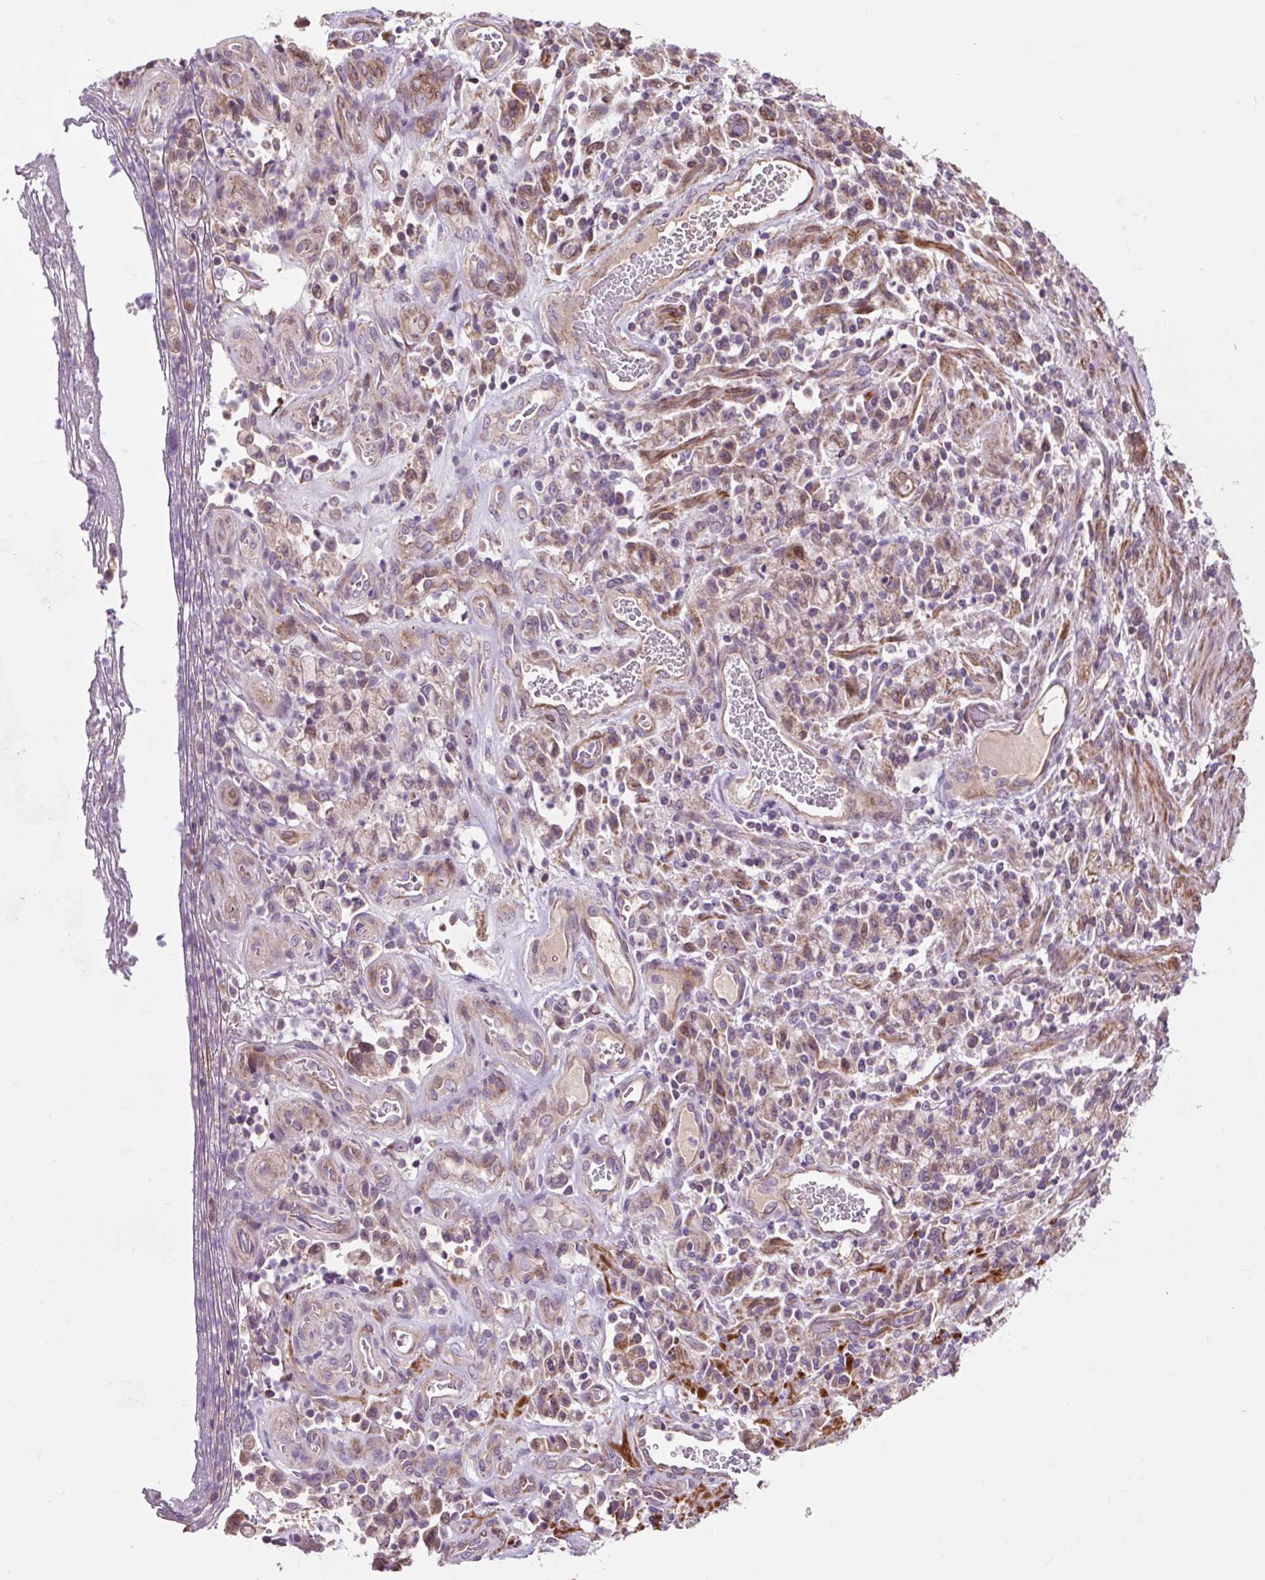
{"staining": {"intensity": "moderate", "quantity": ">75%", "location": "cytoplasmic/membranous"}, "tissue": "stomach cancer", "cell_type": "Tumor cells", "image_type": "cancer", "snomed": [{"axis": "morphology", "description": "Adenocarcinoma, NOS"}, {"axis": "topography", "description": "Stomach"}], "caption": "High-magnification brightfield microscopy of stomach adenocarcinoma stained with DAB (3,3'-diaminobenzidine) (brown) and counterstained with hematoxylin (blue). tumor cells exhibit moderate cytoplasmic/membranous positivity is seen in about>75% of cells.", "gene": "PRIMPOL", "patient": {"sex": "male", "age": 77}}